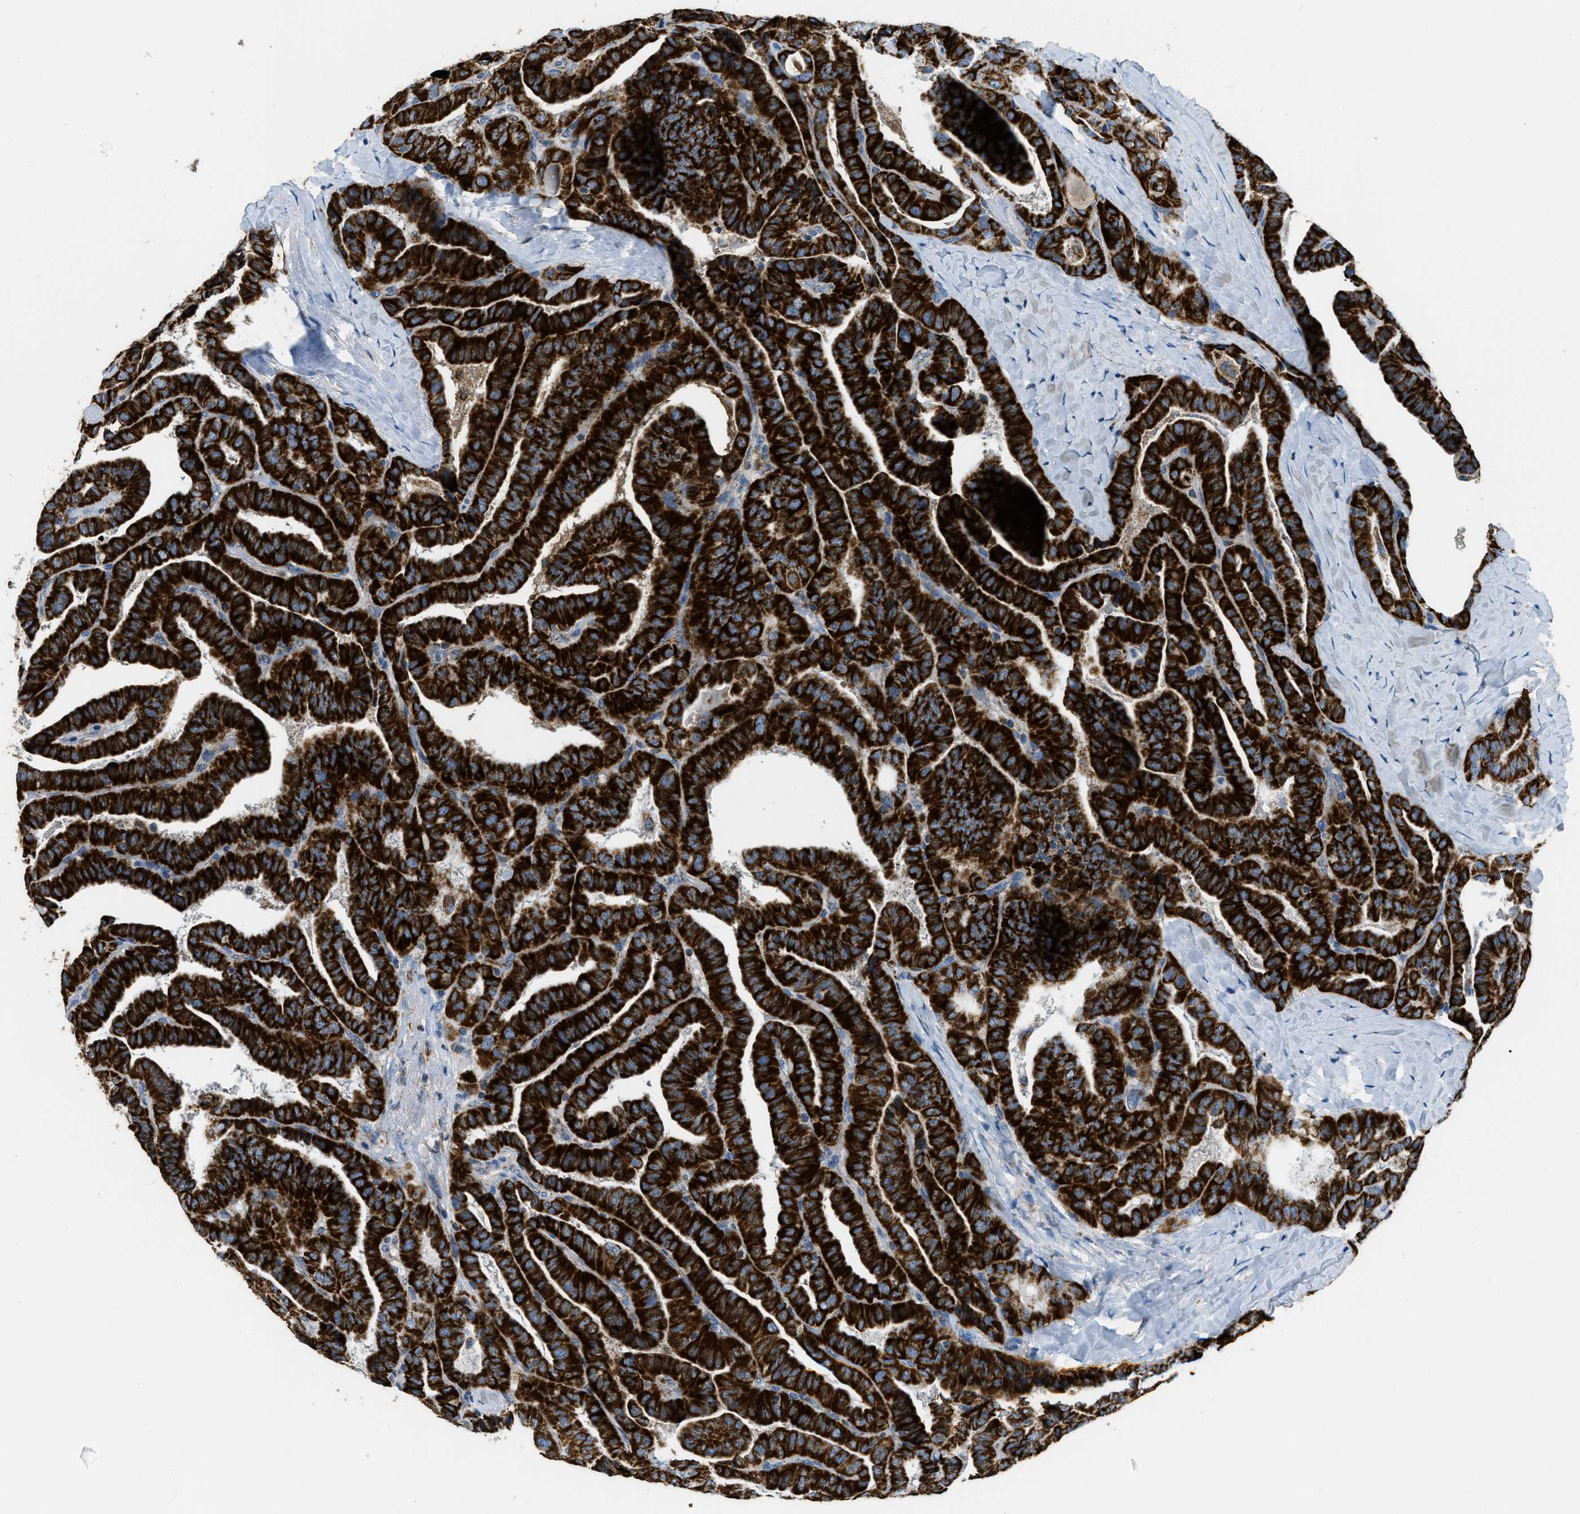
{"staining": {"intensity": "strong", "quantity": ">75%", "location": "cytoplasmic/membranous"}, "tissue": "thyroid cancer", "cell_type": "Tumor cells", "image_type": "cancer", "snomed": [{"axis": "morphology", "description": "Papillary adenocarcinoma, NOS"}, {"axis": "topography", "description": "Thyroid gland"}], "caption": "IHC (DAB) staining of thyroid papillary adenocarcinoma shows strong cytoplasmic/membranous protein expression in about >75% of tumor cells.", "gene": "ACADVL", "patient": {"sex": "male", "age": 77}}